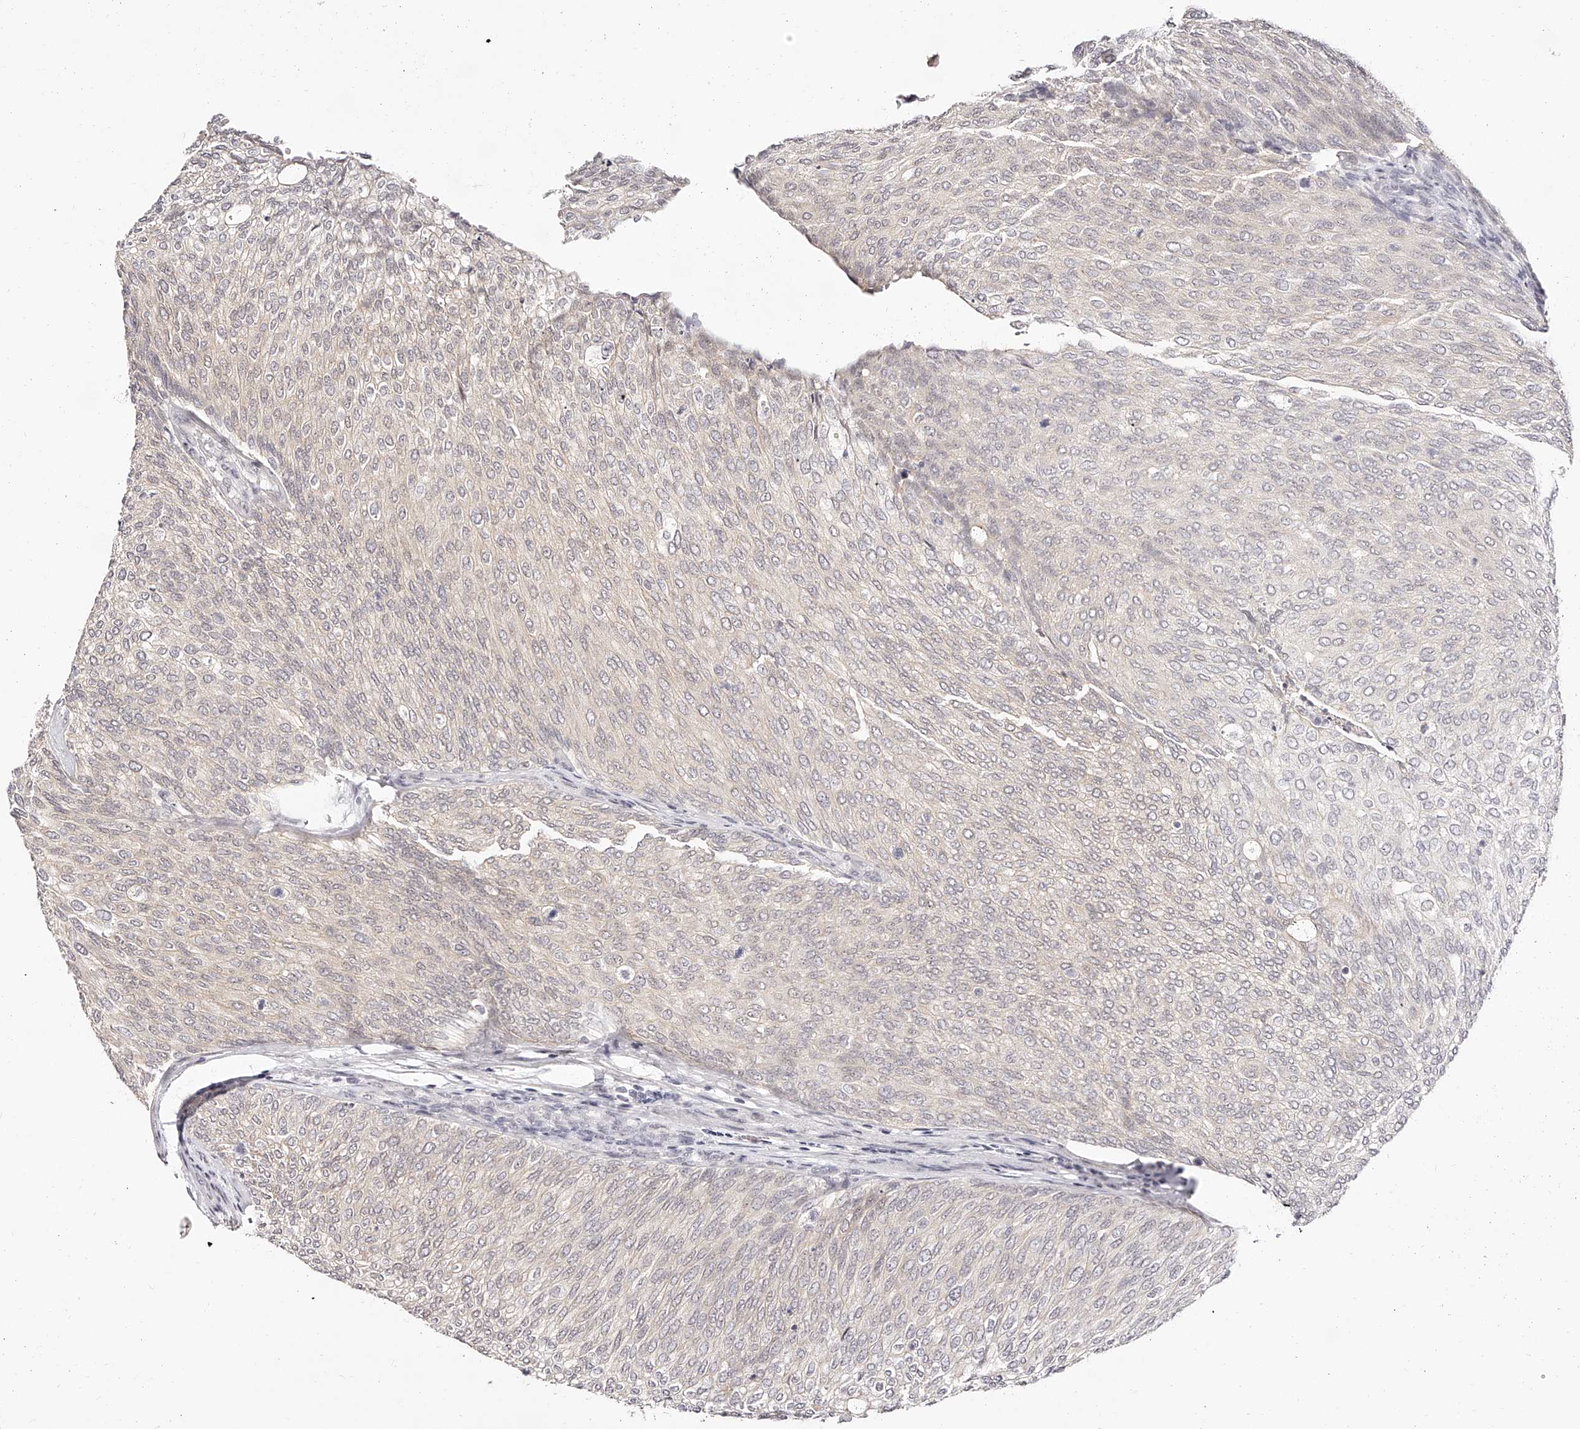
{"staining": {"intensity": "negative", "quantity": "none", "location": "none"}, "tissue": "urothelial cancer", "cell_type": "Tumor cells", "image_type": "cancer", "snomed": [{"axis": "morphology", "description": "Urothelial carcinoma, Low grade"}, {"axis": "topography", "description": "Urinary bladder"}], "caption": "Human low-grade urothelial carcinoma stained for a protein using immunohistochemistry (IHC) reveals no positivity in tumor cells.", "gene": "USF3", "patient": {"sex": "female", "age": 79}}